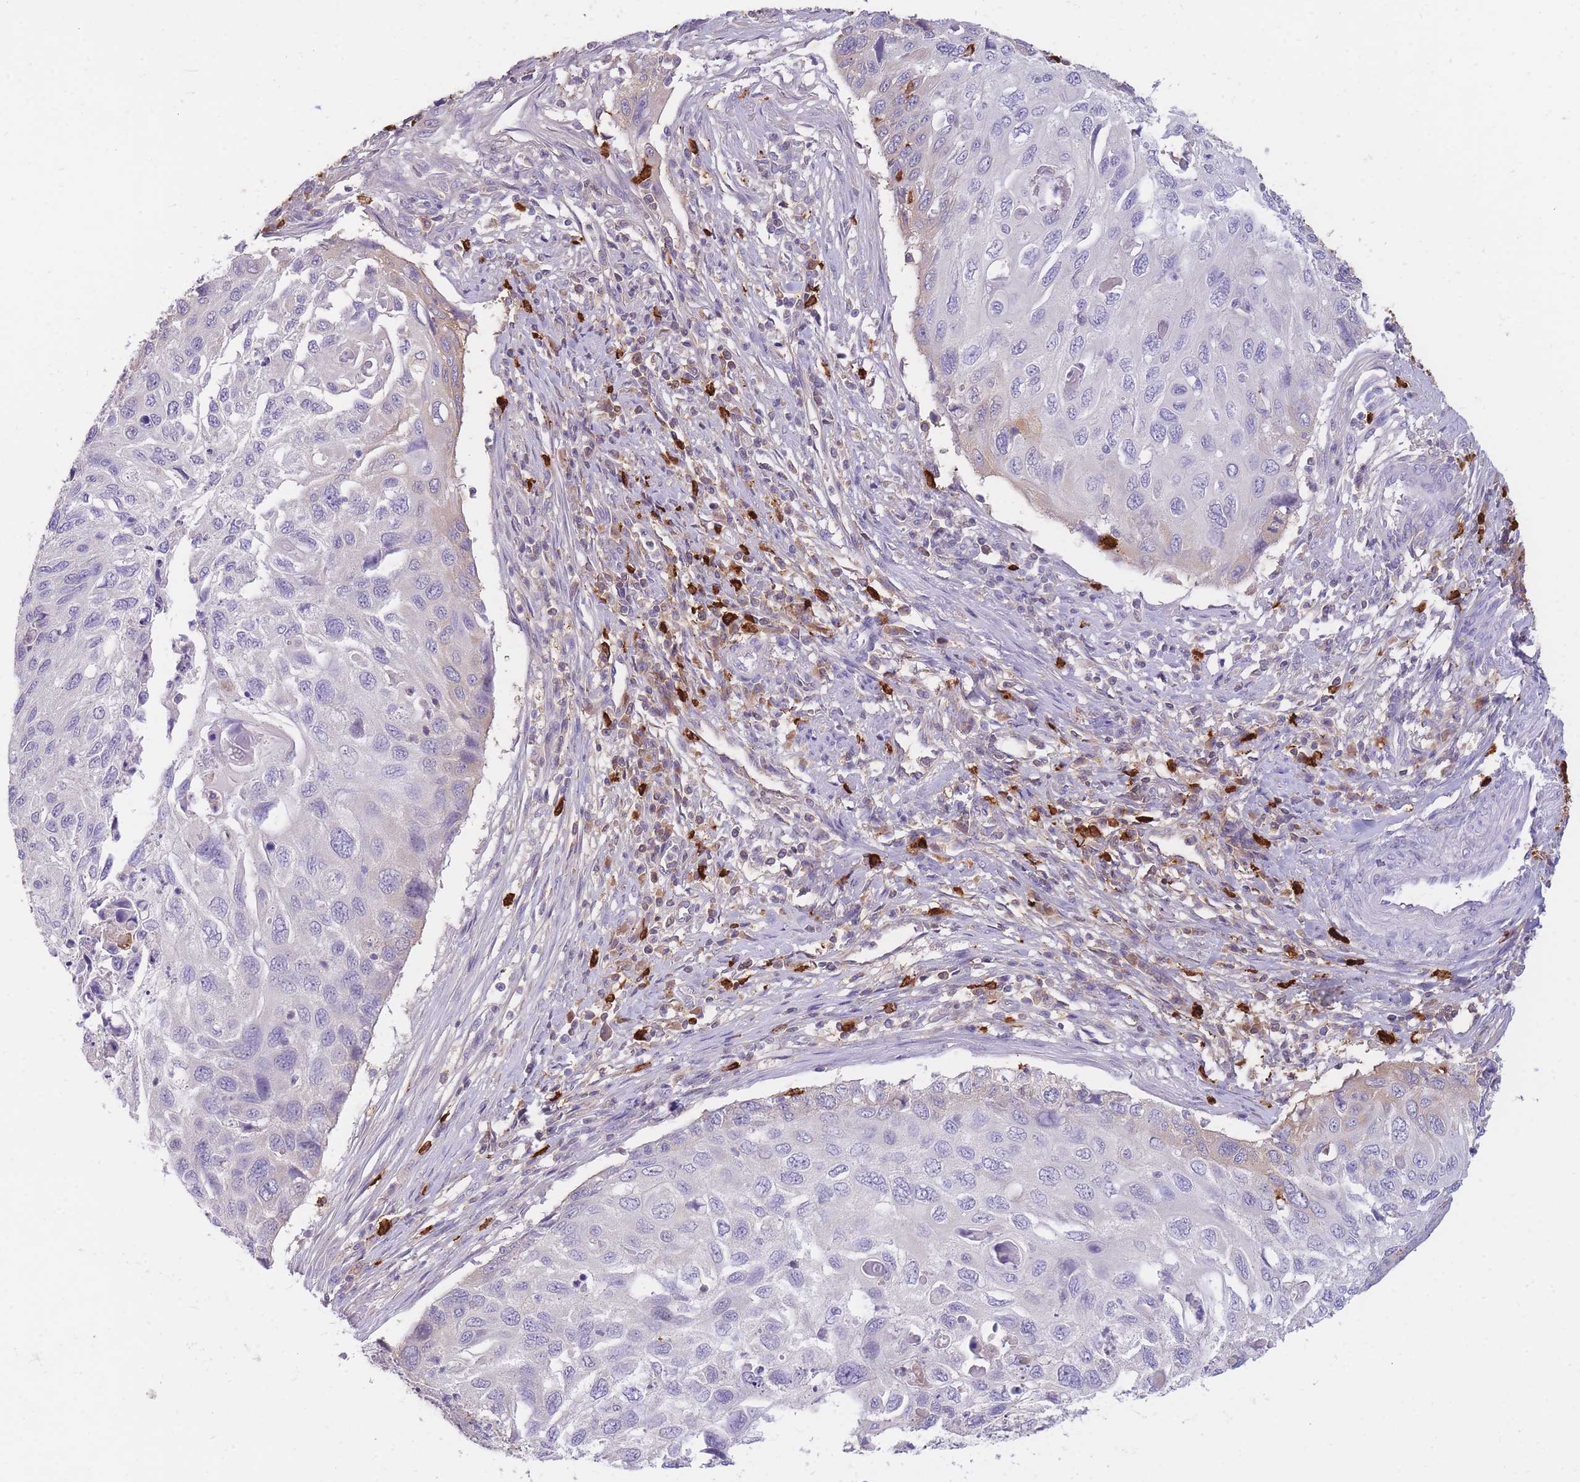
{"staining": {"intensity": "negative", "quantity": "none", "location": "none"}, "tissue": "cervical cancer", "cell_type": "Tumor cells", "image_type": "cancer", "snomed": [{"axis": "morphology", "description": "Squamous cell carcinoma, NOS"}, {"axis": "topography", "description": "Cervix"}], "caption": "Tumor cells show no significant protein expression in cervical cancer (squamous cell carcinoma). The staining is performed using DAB (3,3'-diaminobenzidine) brown chromogen with nuclei counter-stained in using hematoxylin.", "gene": "TPSD1", "patient": {"sex": "female", "age": 70}}